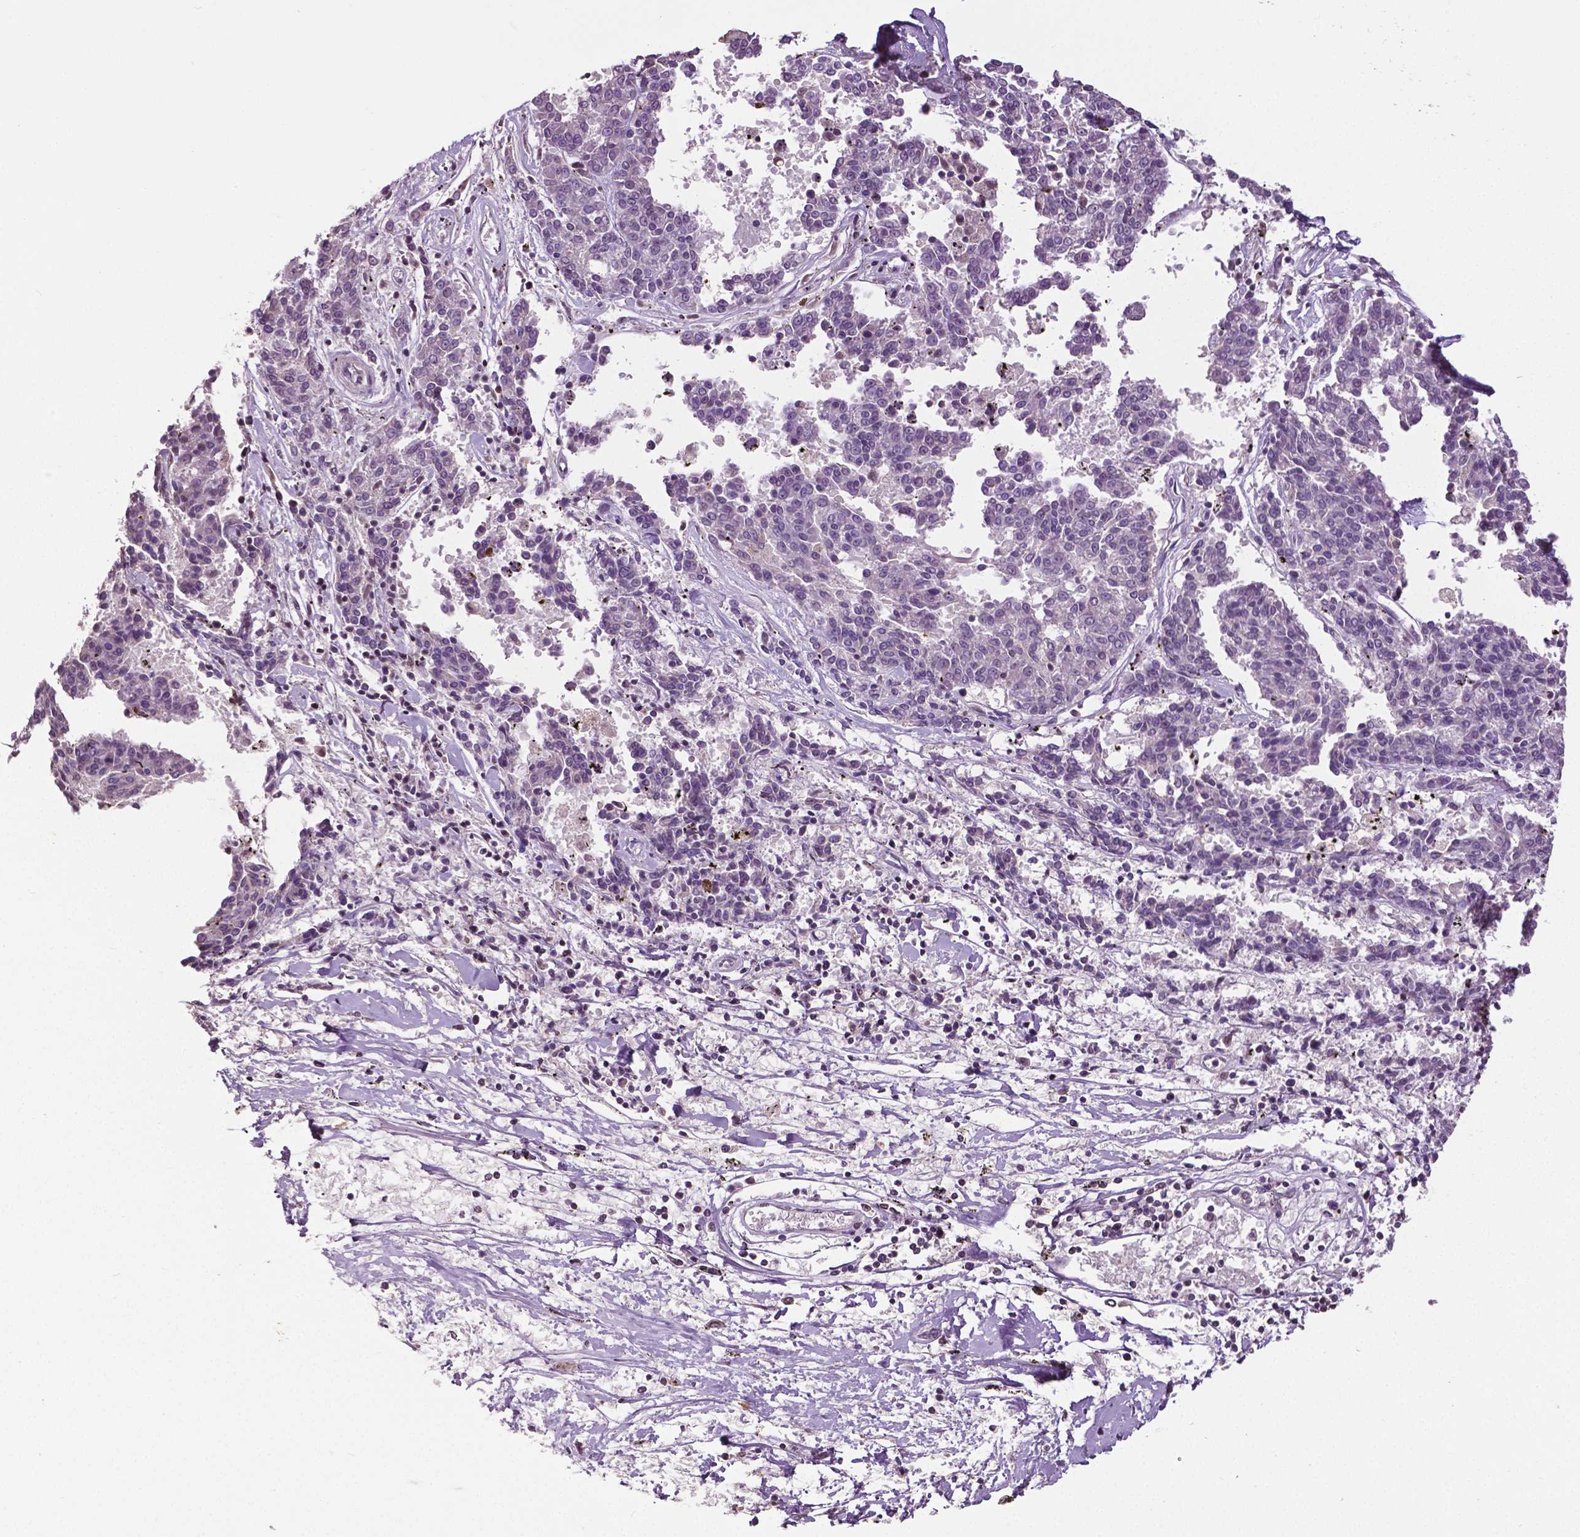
{"staining": {"intensity": "negative", "quantity": "none", "location": "none"}, "tissue": "melanoma", "cell_type": "Tumor cells", "image_type": "cancer", "snomed": [{"axis": "morphology", "description": "Malignant melanoma, NOS"}, {"axis": "topography", "description": "Skin"}], "caption": "Immunohistochemical staining of human melanoma shows no significant positivity in tumor cells.", "gene": "DLX5", "patient": {"sex": "female", "age": 72}}